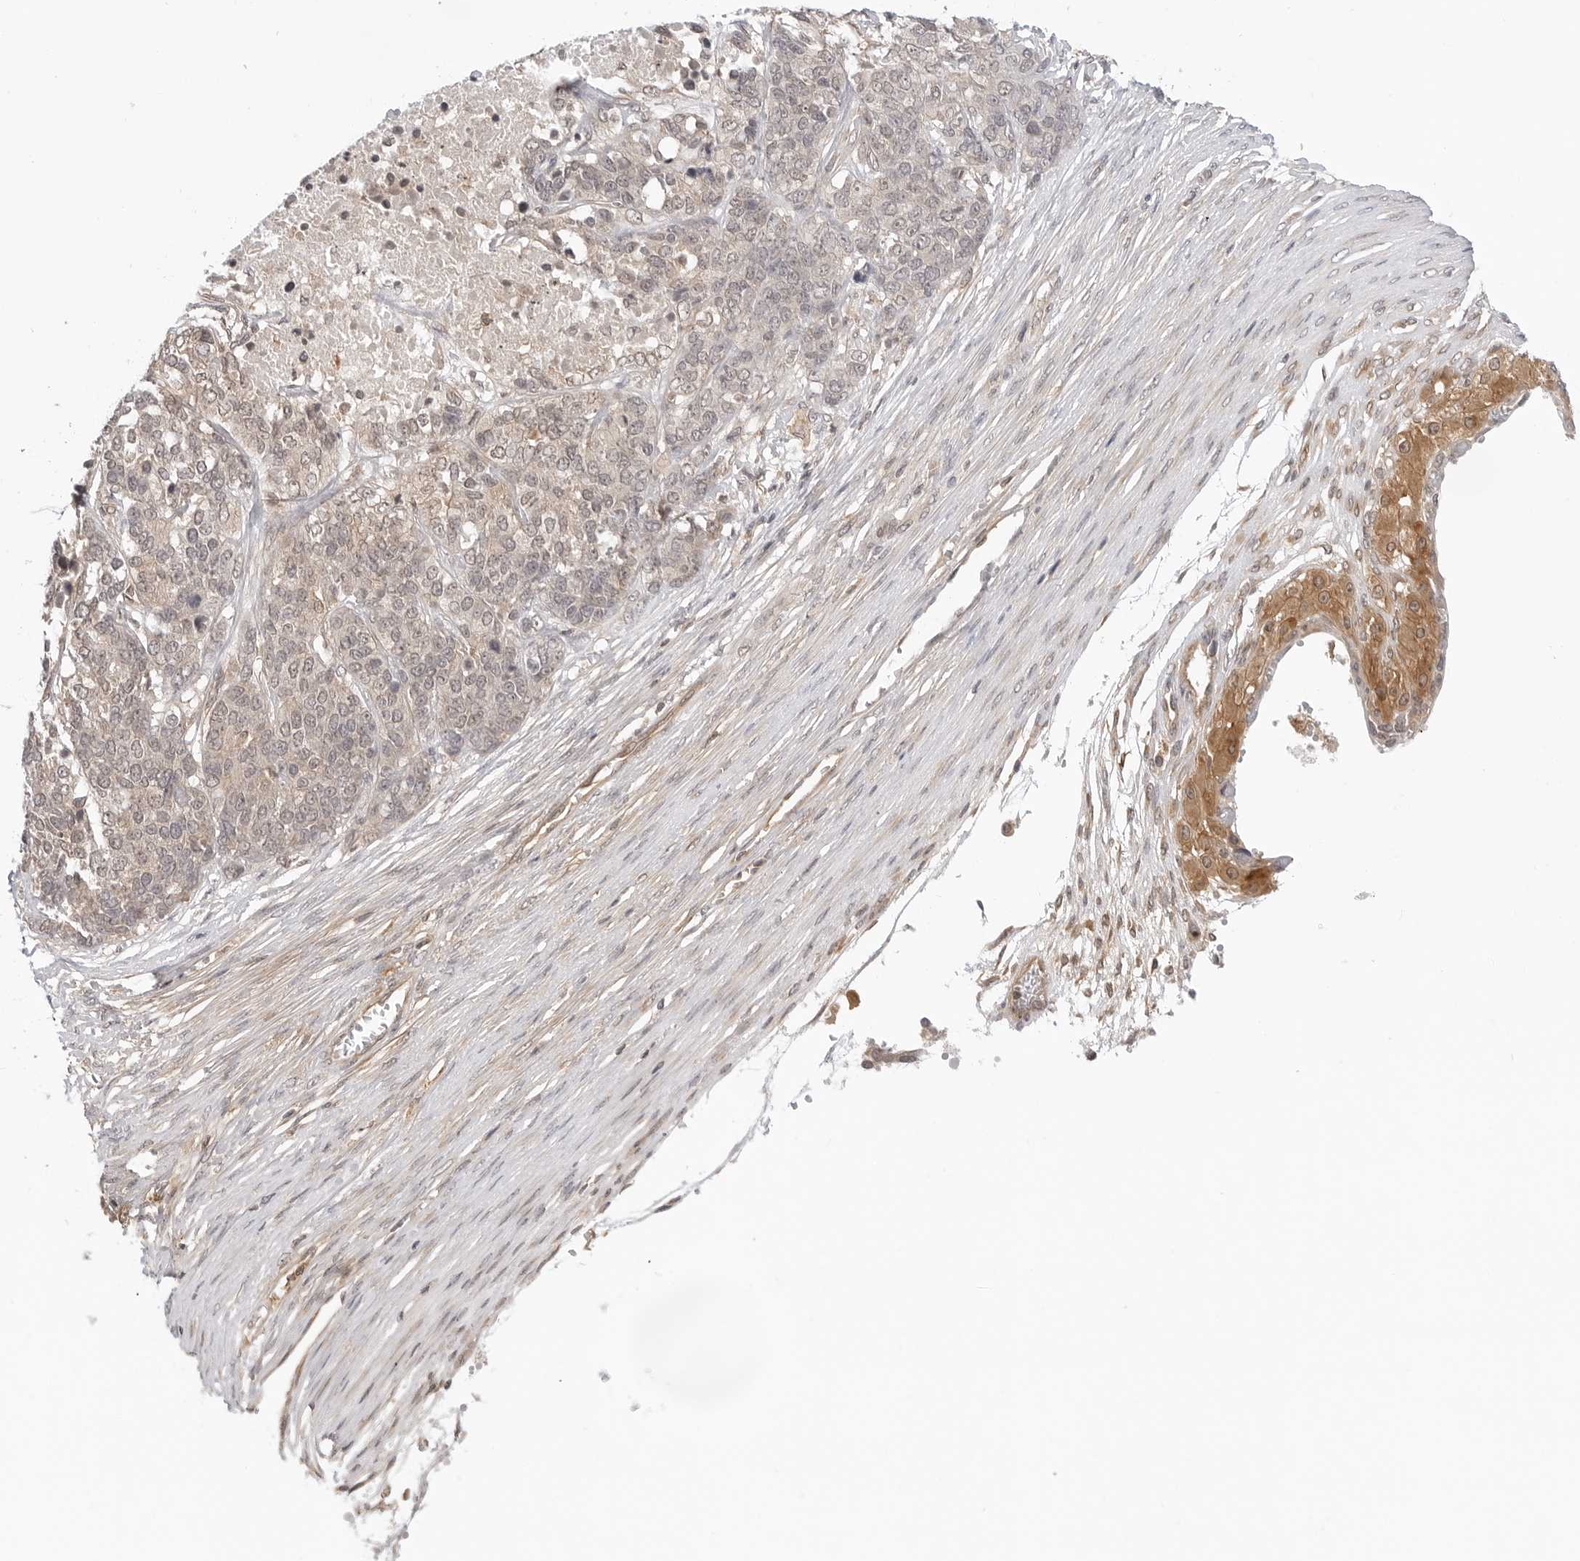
{"staining": {"intensity": "weak", "quantity": "25%-75%", "location": "cytoplasmic/membranous,nuclear"}, "tissue": "ovarian cancer", "cell_type": "Tumor cells", "image_type": "cancer", "snomed": [{"axis": "morphology", "description": "Cystadenocarcinoma, serous, NOS"}, {"axis": "topography", "description": "Ovary"}], "caption": "Immunohistochemical staining of human ovarian cancer (serous cystadenocarcinoma) reveals weak cytoplasmic/membranous and nuclear protein expression in about 25%-75% of tumor cells.", "gene": "MAP2K5", "patient": {"sex": "female", "age": 44}}